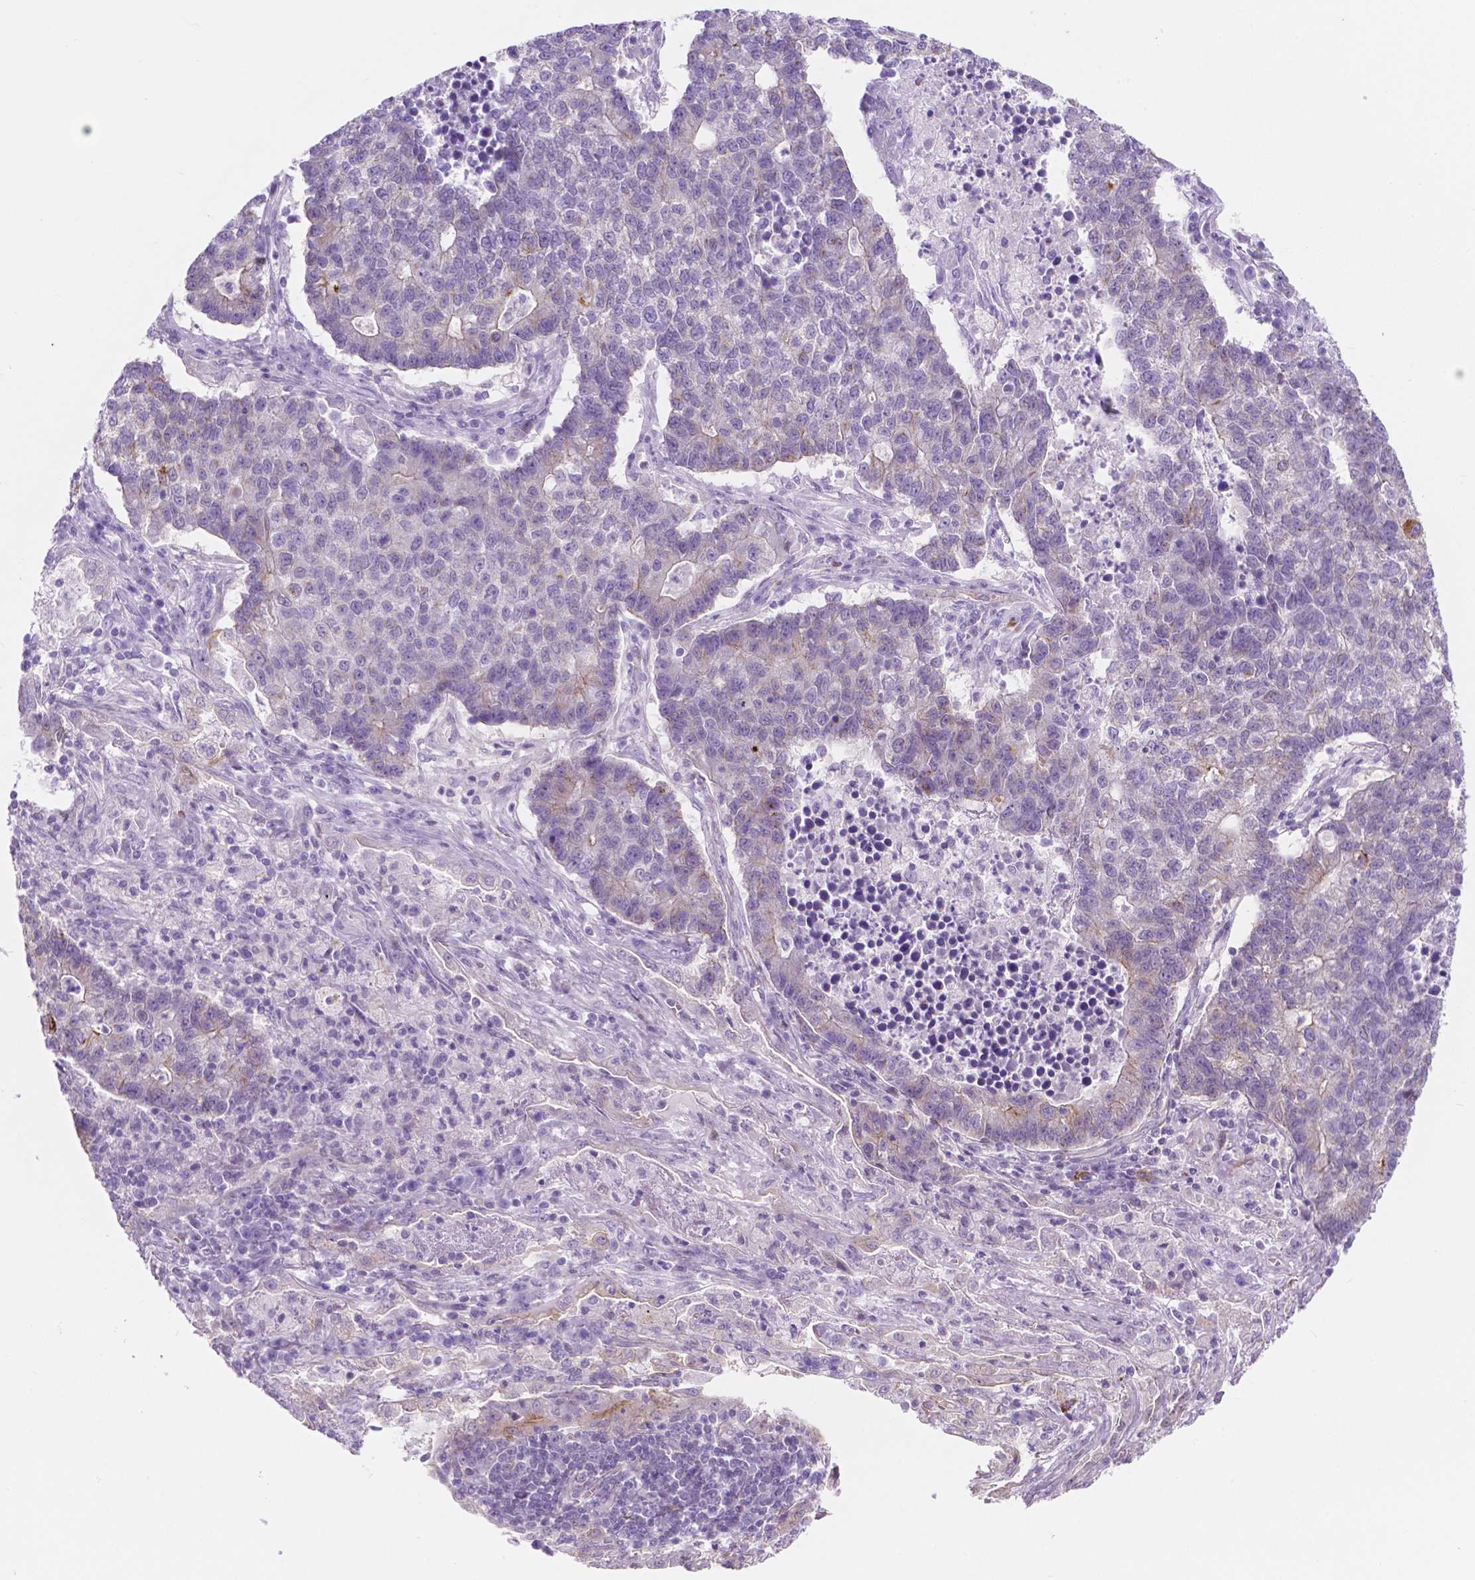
{"staining": {"intensity": "negative", "quantity": "none", "location": "none"}, "tissue": "lung cancer", "cell_type": "Tumor cells", "image_type": "cancer", "snomed": [{"axis": "morphology", "description": "Adenocarcinoma, NOS"}, {"axis": "topography", "description": "Lung"}], "caption": "Immunohistochemistry photomicrograph of lung adenocarcinoma stained for a protein (brown), which displays no positivity in tumor cells.", "gene": "EPPK1", "patient": {"sex": "male", "age": 57}}